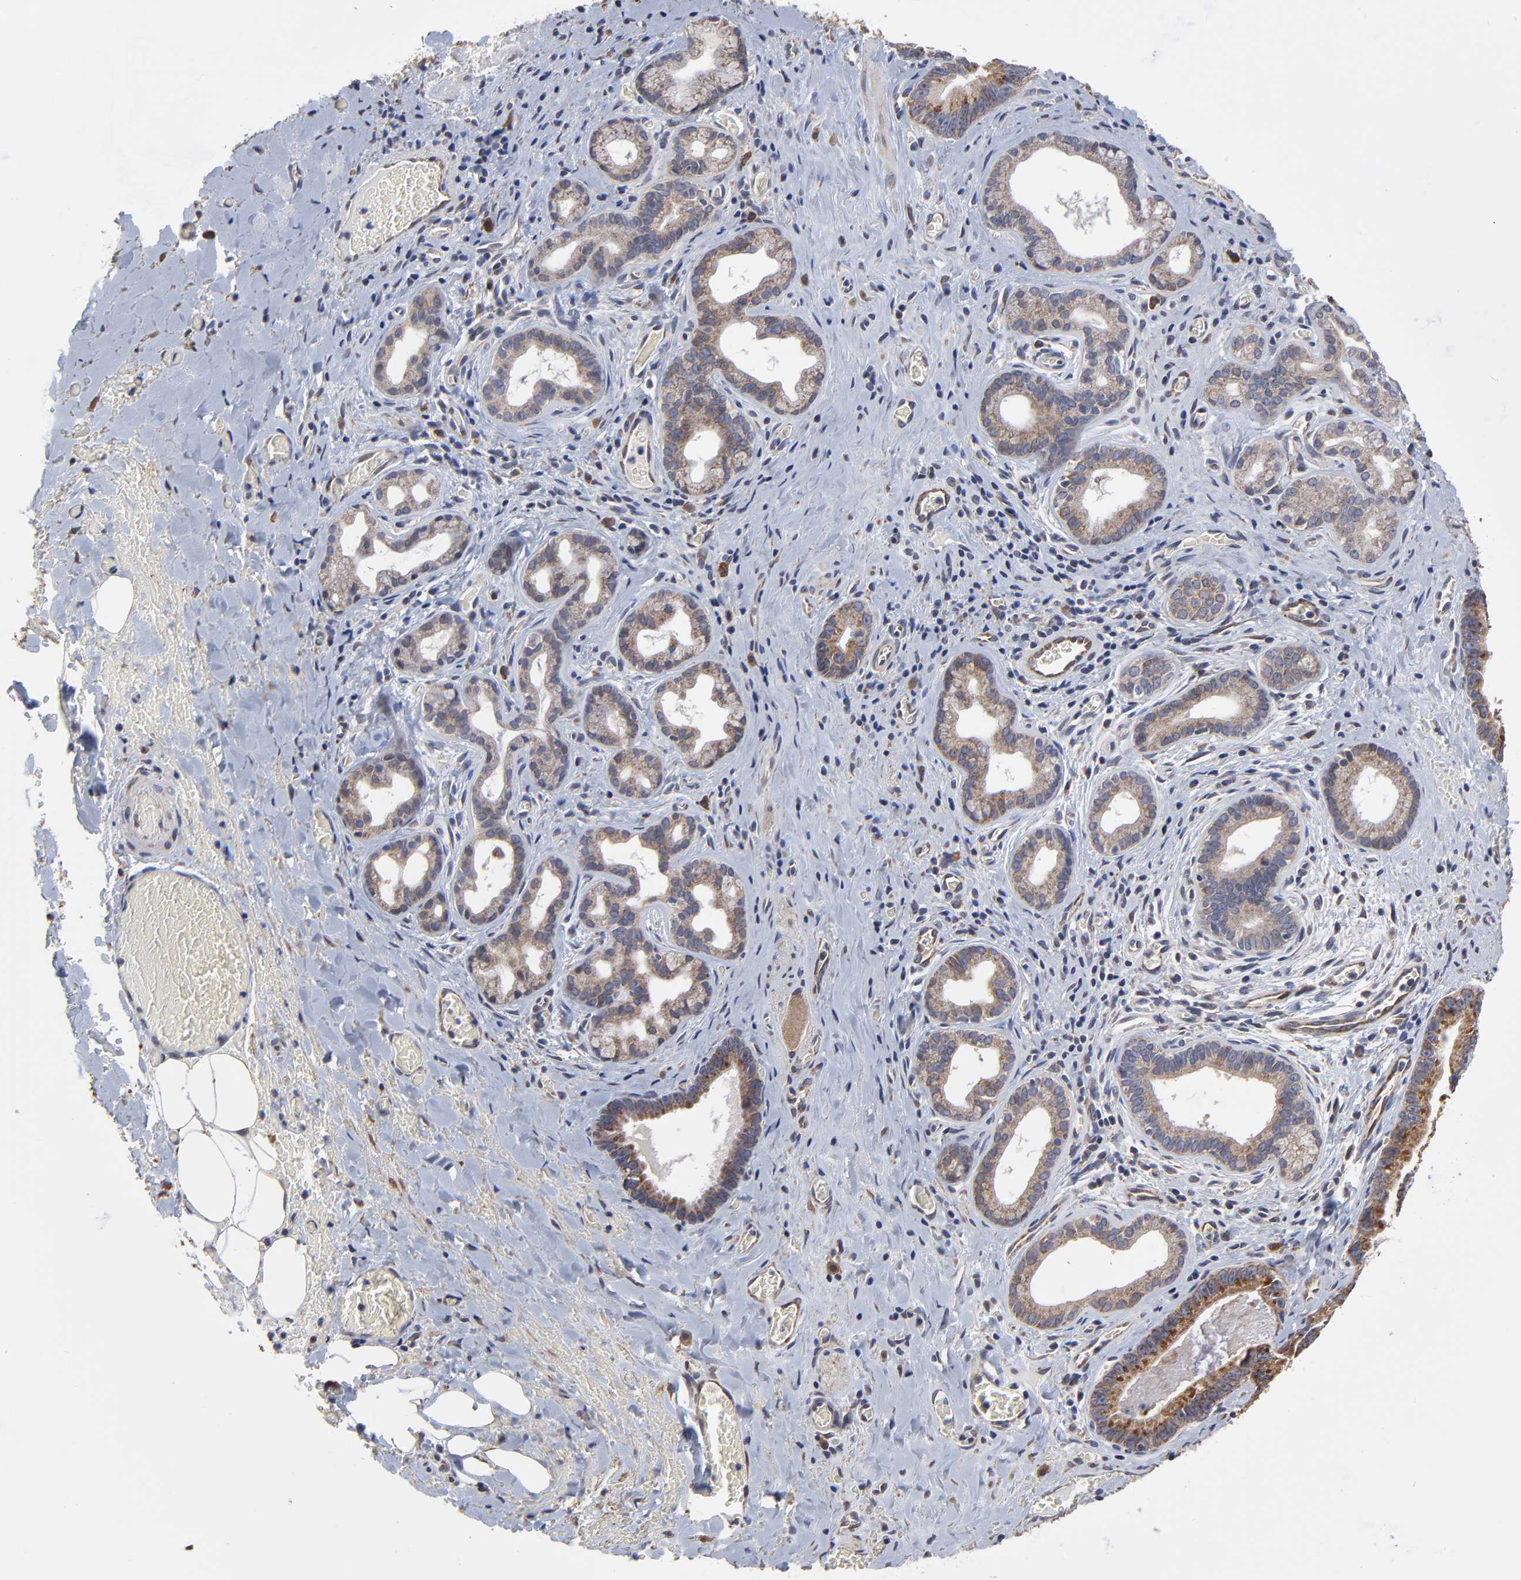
{"staining": {"intensity": "moderate", "quantity": ">75%", "location": "cytoplasmic/membranous"}, "tissue": "liver cancer", "cell_type": "Tumor cells", "image_type": "cancer", "snomed": [{"axis": "morphology", "description": "Cholangiocarcinoma"}, {"axis": "topography", "description": "Liver"}], "caption": "Immunohistochemical staining of liver cancer demonstrates medium levels of moderate cytoplasmic/membranous expression in approximately >75% of tumor cells.", "gene": "ZNF550", "patient": {"sex": "female", "age": 55}}